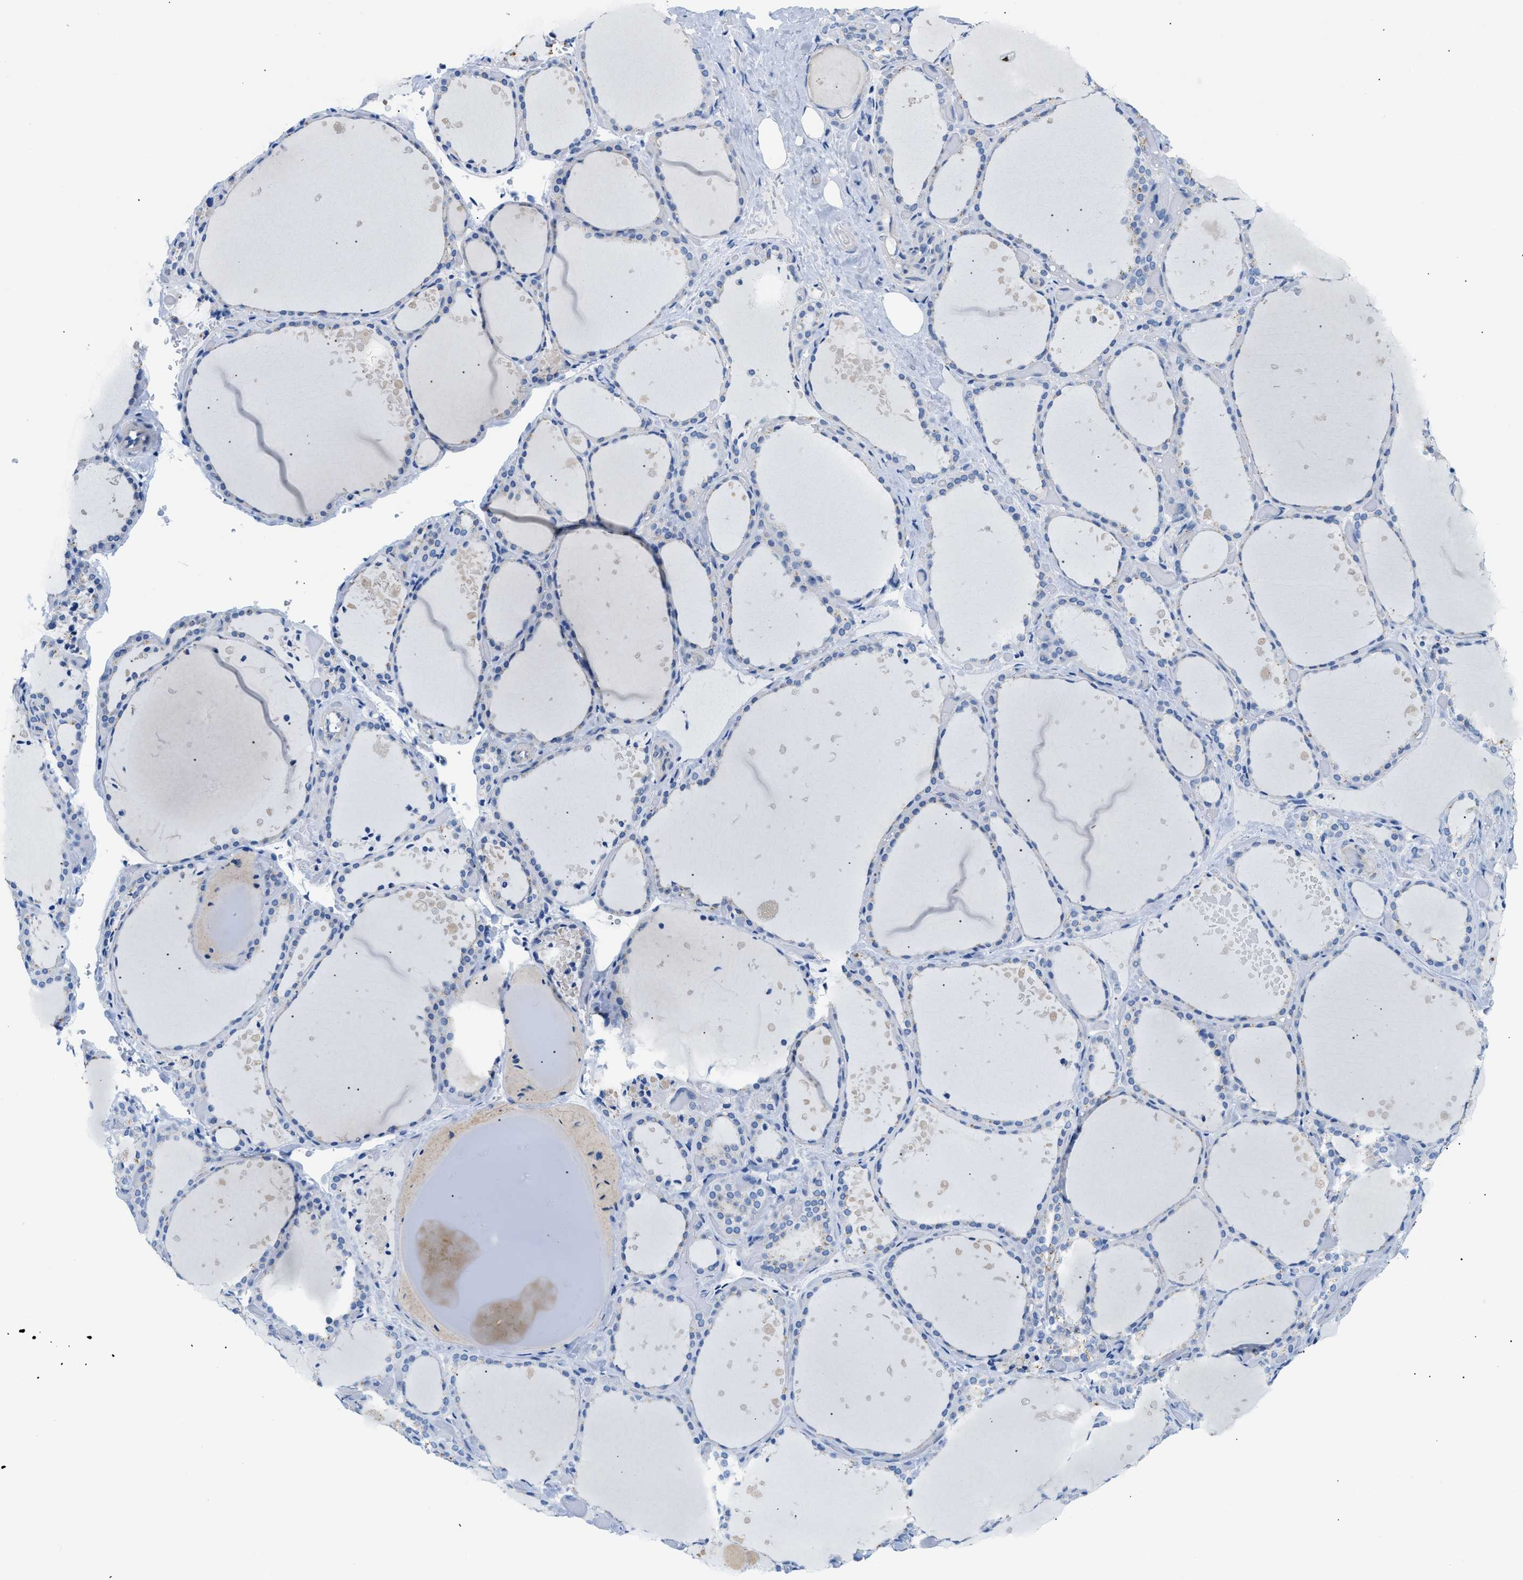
{"staining": {"intensity": "negative", "quantity": "none", "location": "none"}, "tissue": "thyroid gland", "cell_type": "Glandular cells", "image_type": "normal", "snomed": [{"axis": "morphology", "description": "Normal tissue, NOS"}, {"axis": "topography", "description": "Thyroid gland"}], "caption": "DAB (3,3'-diaminobenzidine) immunohistochemical staining of normal human thyroid gland shows no significant positivity in glandular cells. (DAB immunohistochemistry with hematoxylin counter stain).", "gene": "FDCSP", "patient": {"sex": "female", "age": 44}}